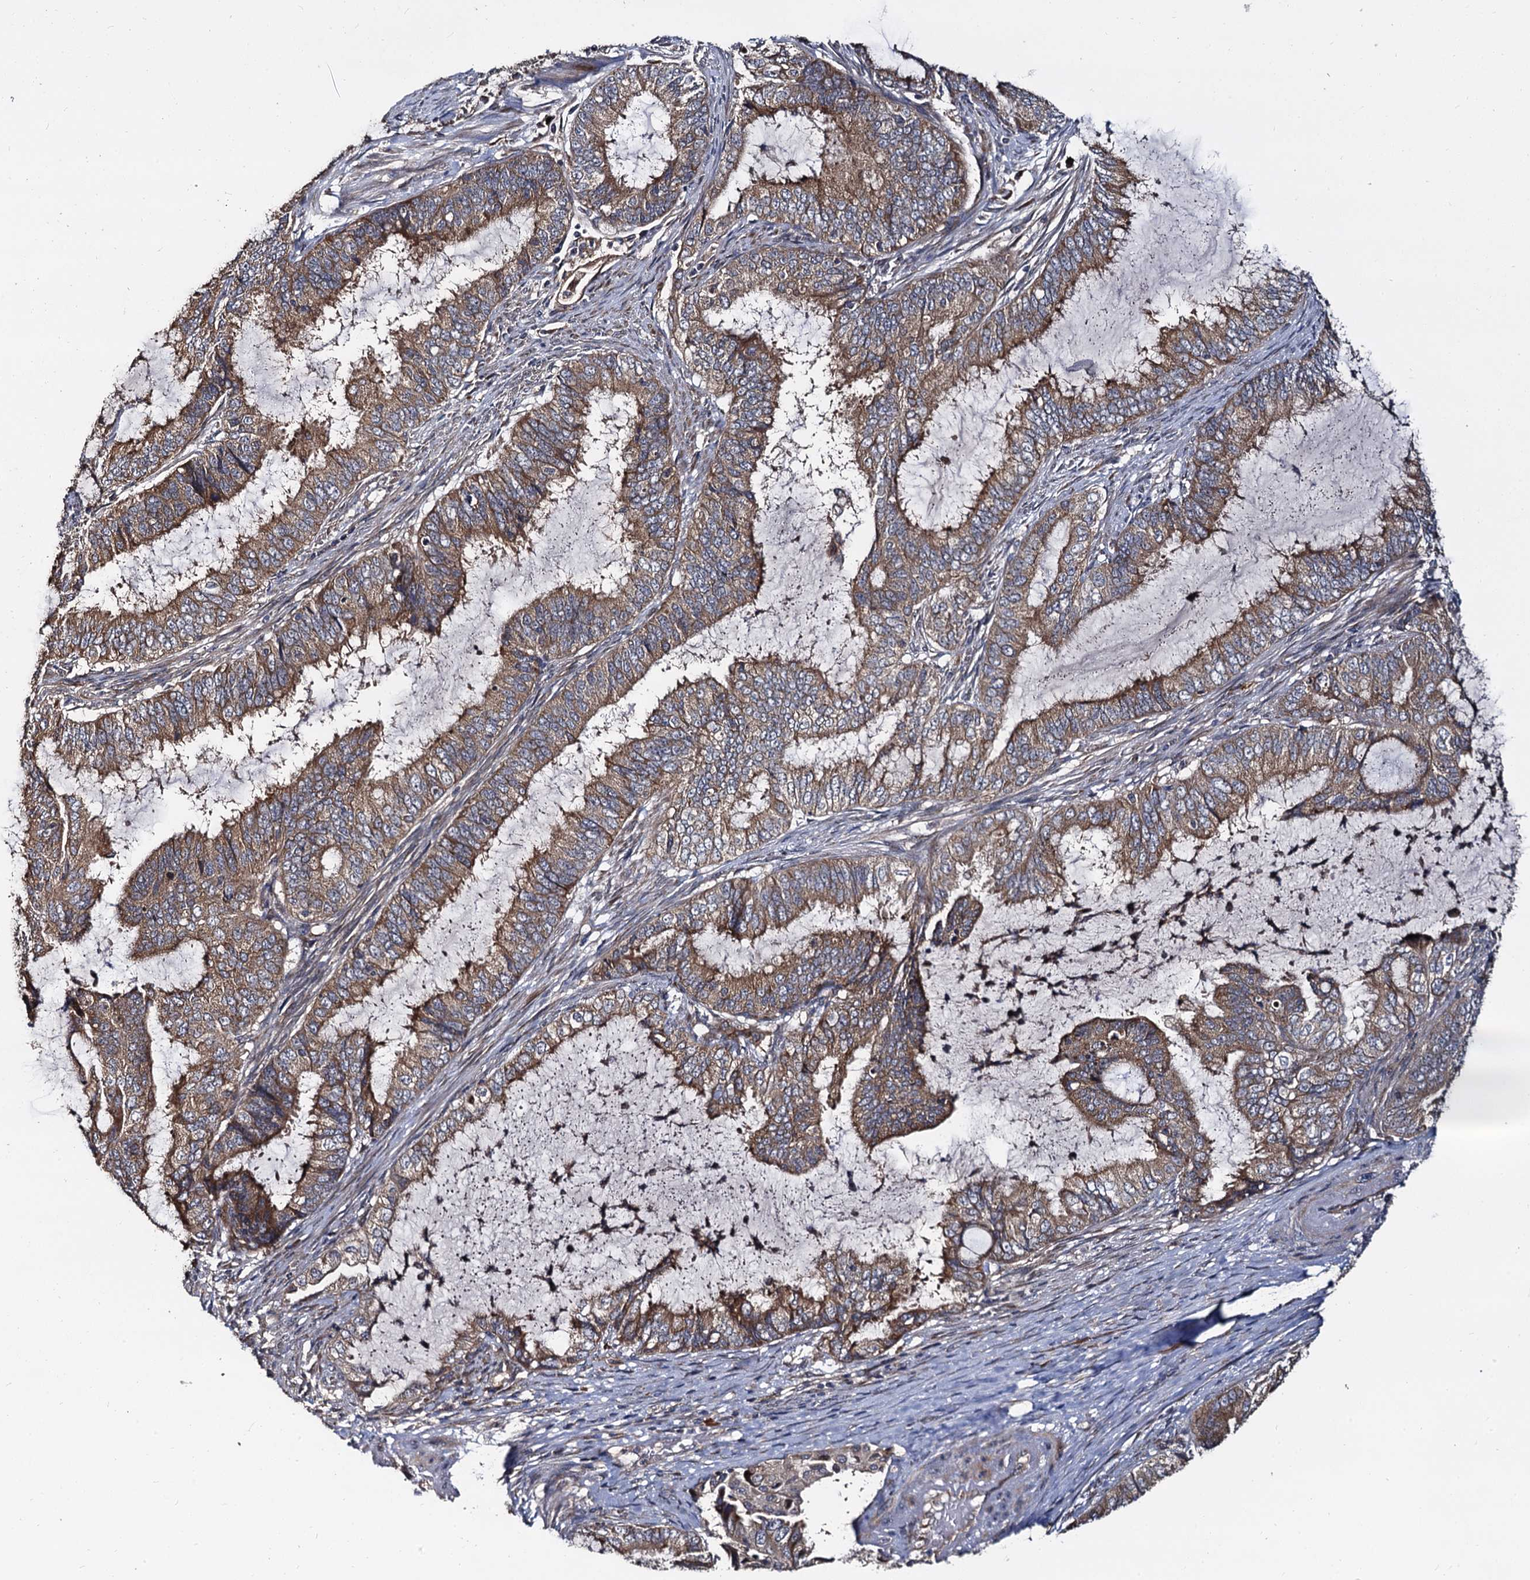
{"staining": {"intensity": "moderate", "quantity": ">75%", "location": "cytoplasmic/membranous"}, "tissue": "endometrial cancer", "cell_type": "Tumor cells", "image_type": "cancer", "snomed": [{"axis": "morphology", "description": "Adenocarcinoma, NOS"}, {"axis": "topography", "description": "Endometrium"}], "caption": "Protein staining by immunohistochemistry (IHC) reveals moderate cytoplasmic/membranous positivity in about >75% of tumor cells in adenocarcinoma (endometrial).", "gene": "WWC3", "patient": {"sex": "female", "age": 51}}